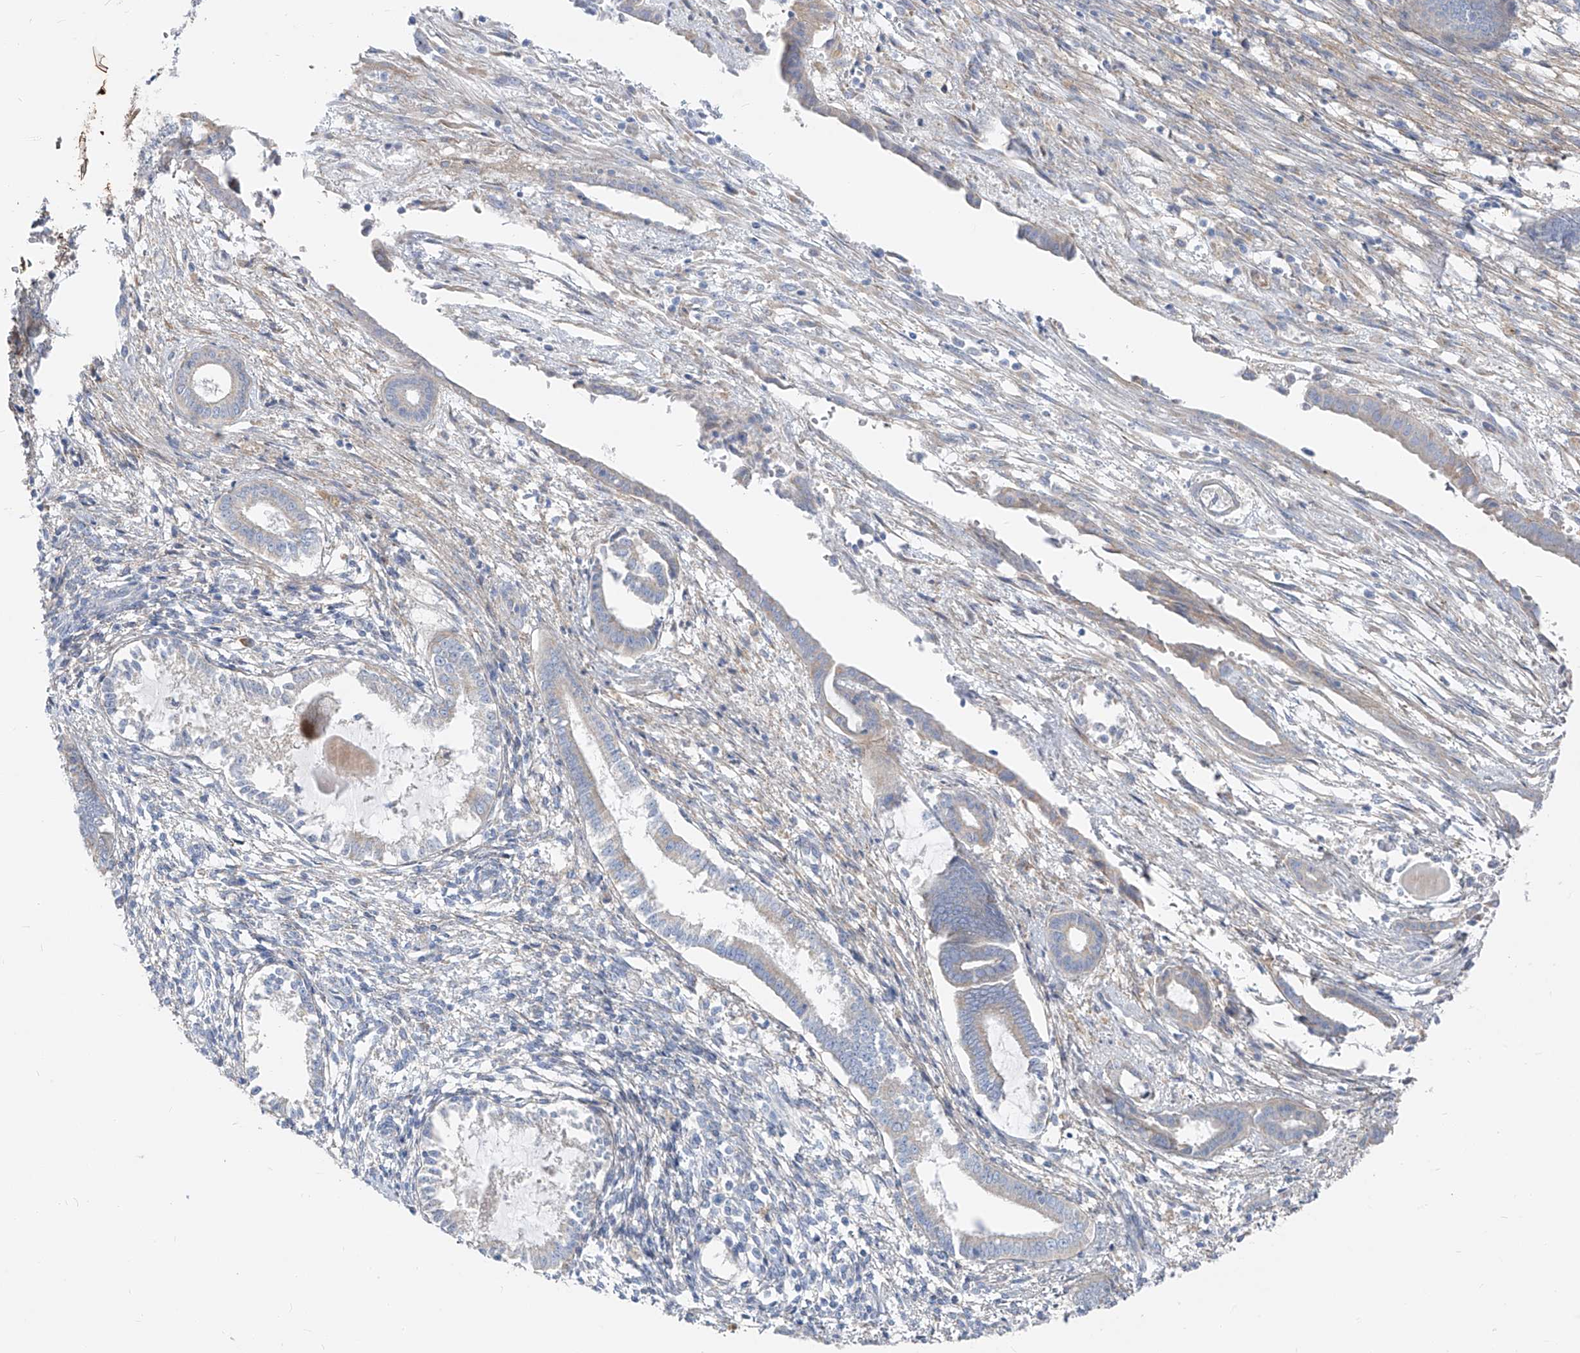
{"staining": {"intensity": "negative", "quantity": "none", "location": "none"}, "tissue": "endometrium", "cell_type": "Cells in endometrial stroma", "image_type": "normal", "snomed": [{"axis": "morphology", "description": "Normal tissue, NOS"}, {"axis": "topography", "description": "Endometrium"}], "caption": "The micrograph shows no staining of cells in endometrial stroma in benign endometrium.", "gene": "UFL1", "patient": {"sex": "female", "age": 56}}